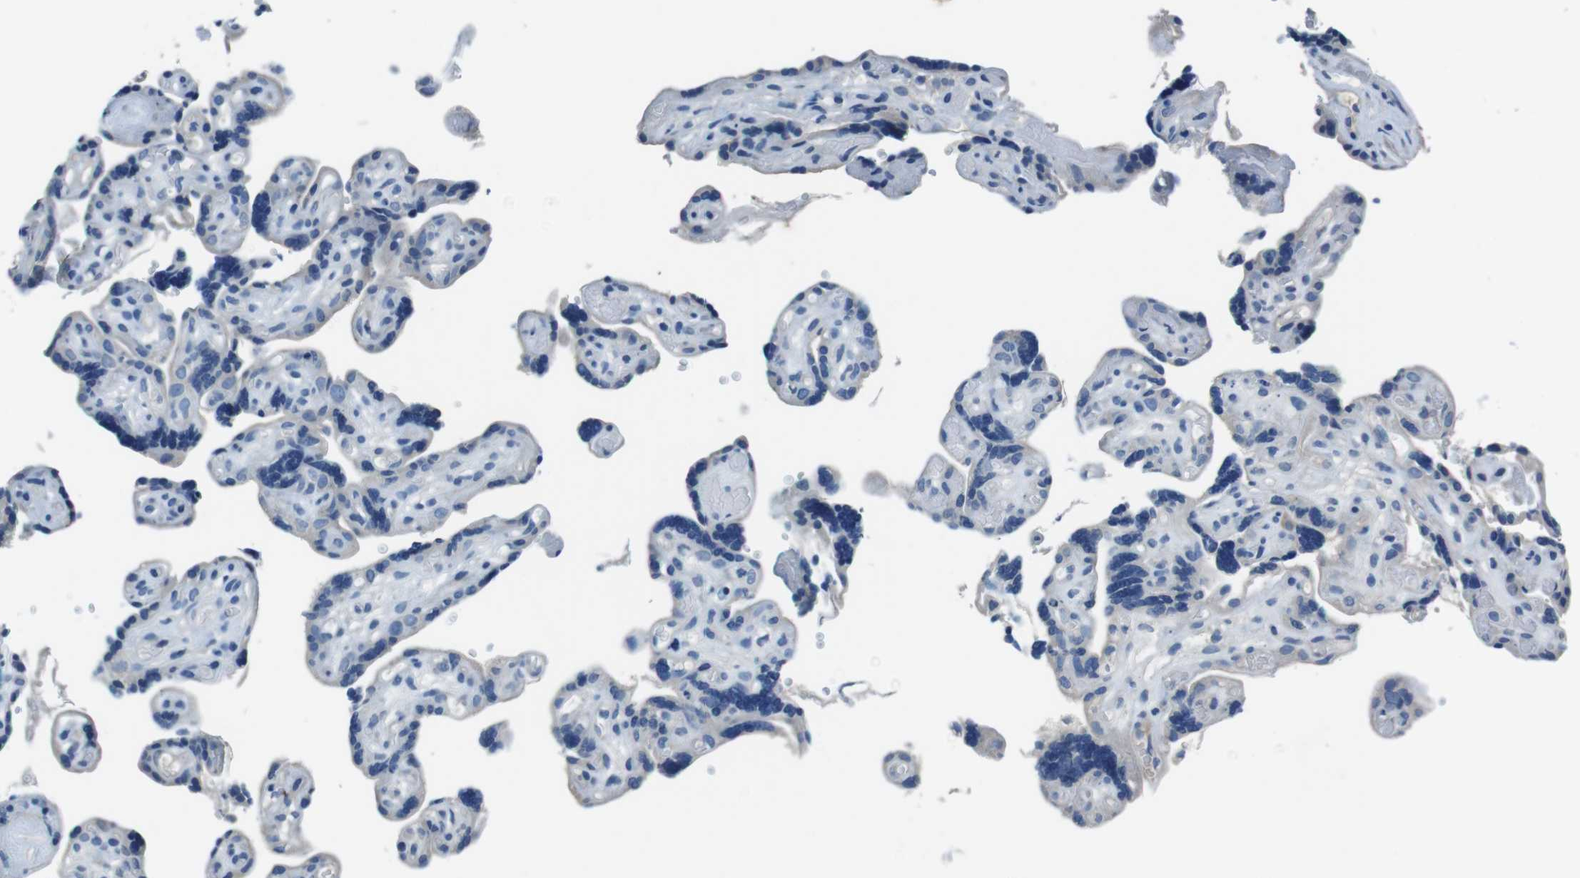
{"staining": {"intensity": "negative", "quantity": "none", "location": "none"}, "tissue": "placenta", "cell_type": "Trophoblastic cells", "image_type": "normal", "snomed": [{"axis": "morphology", "description": "Normal tissue, NOS"}, {"axis": "topography", "description": "Placenta"}], "caption": "IHC image of unremarkable placenta: placenta stained with DAB (3,3'-diaminobenzidine) shows no significant protein expression in trophoblastic cells. (Brightfield microscopy of DAB (3,3'-diaminobenzidine) IHC at high magnification).", "gene": "TULP3", "patient": {"sex": "female", "age": 30}}